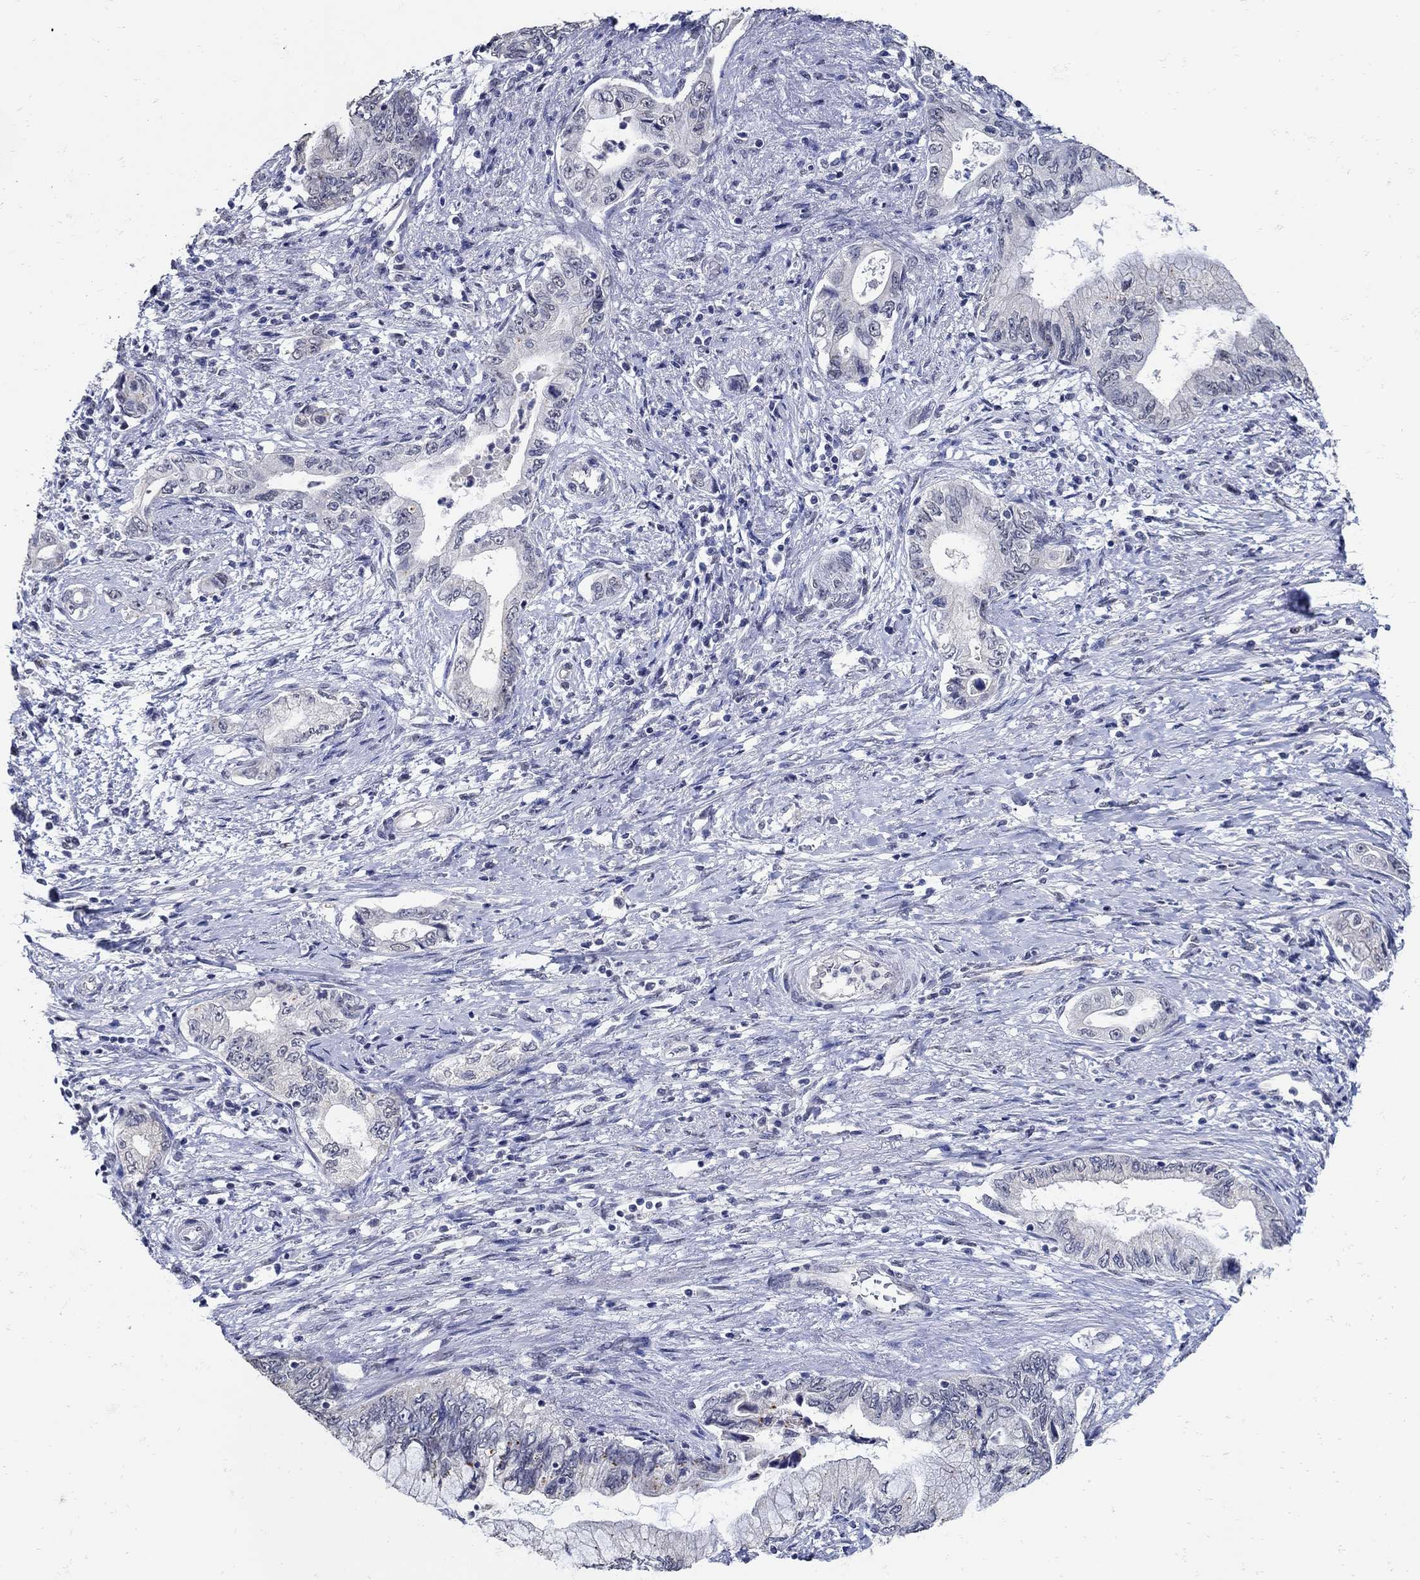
{"staining": {"intensity": "negative", "quantity": "none", "location": "none"}, "tissue": "pancreatic cancer", "cell_type": "Tumor cells", "image_type": "cancer", "snomed": [{"axis": "morphology", "description": "Adenocarcinoma, NOS"}, {"axis": "topography", "description": "Pancreas"}], "caption": "Human pancreatic cancer (adenocarcinoma) stained for a protein using immunohistochemistry exhibits no staining in tumor cells.", "gene": "KCNN3", "patient": {"sex": "female", "age": 73}}